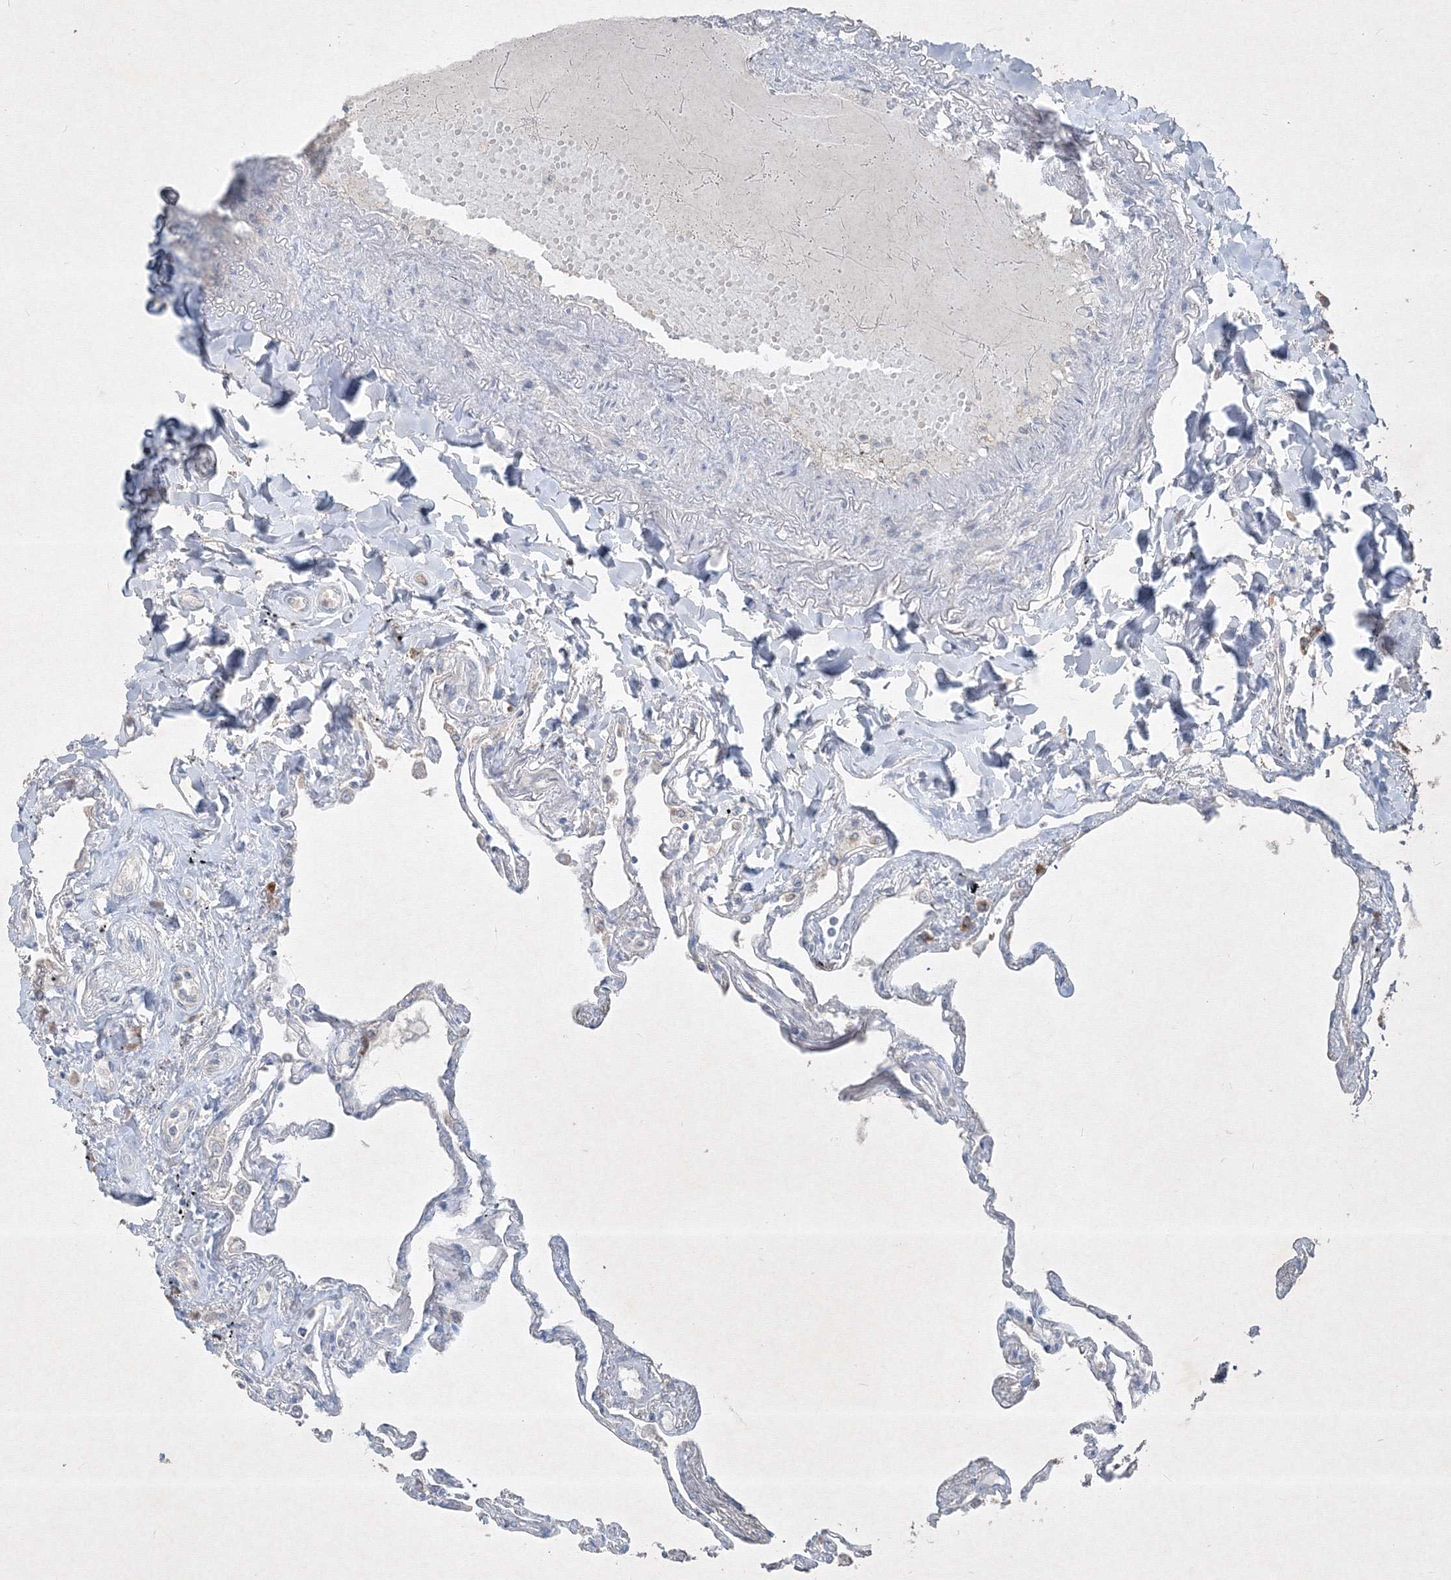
{"staining": {"intensity": "negative", "quantity": "none", "location": "none"}, "tissue": "lung", "cell_type": "Alveolar cells", "image_type": "normal", "snomed": [{"axis": "morphology", "description": "Normal tissue, NOS"}, {"axis": "topography", "description": "Lung"}], "caption": "DAB immunohistochemical staining of normal lung displays no significant staining in alveolar cells. (DAB immunohistochemistry (IHC) visualized using brightfield microscopy, high magnification).", "gene": "IFNAR1", "patient": {"sex": "female", "age": 67}}